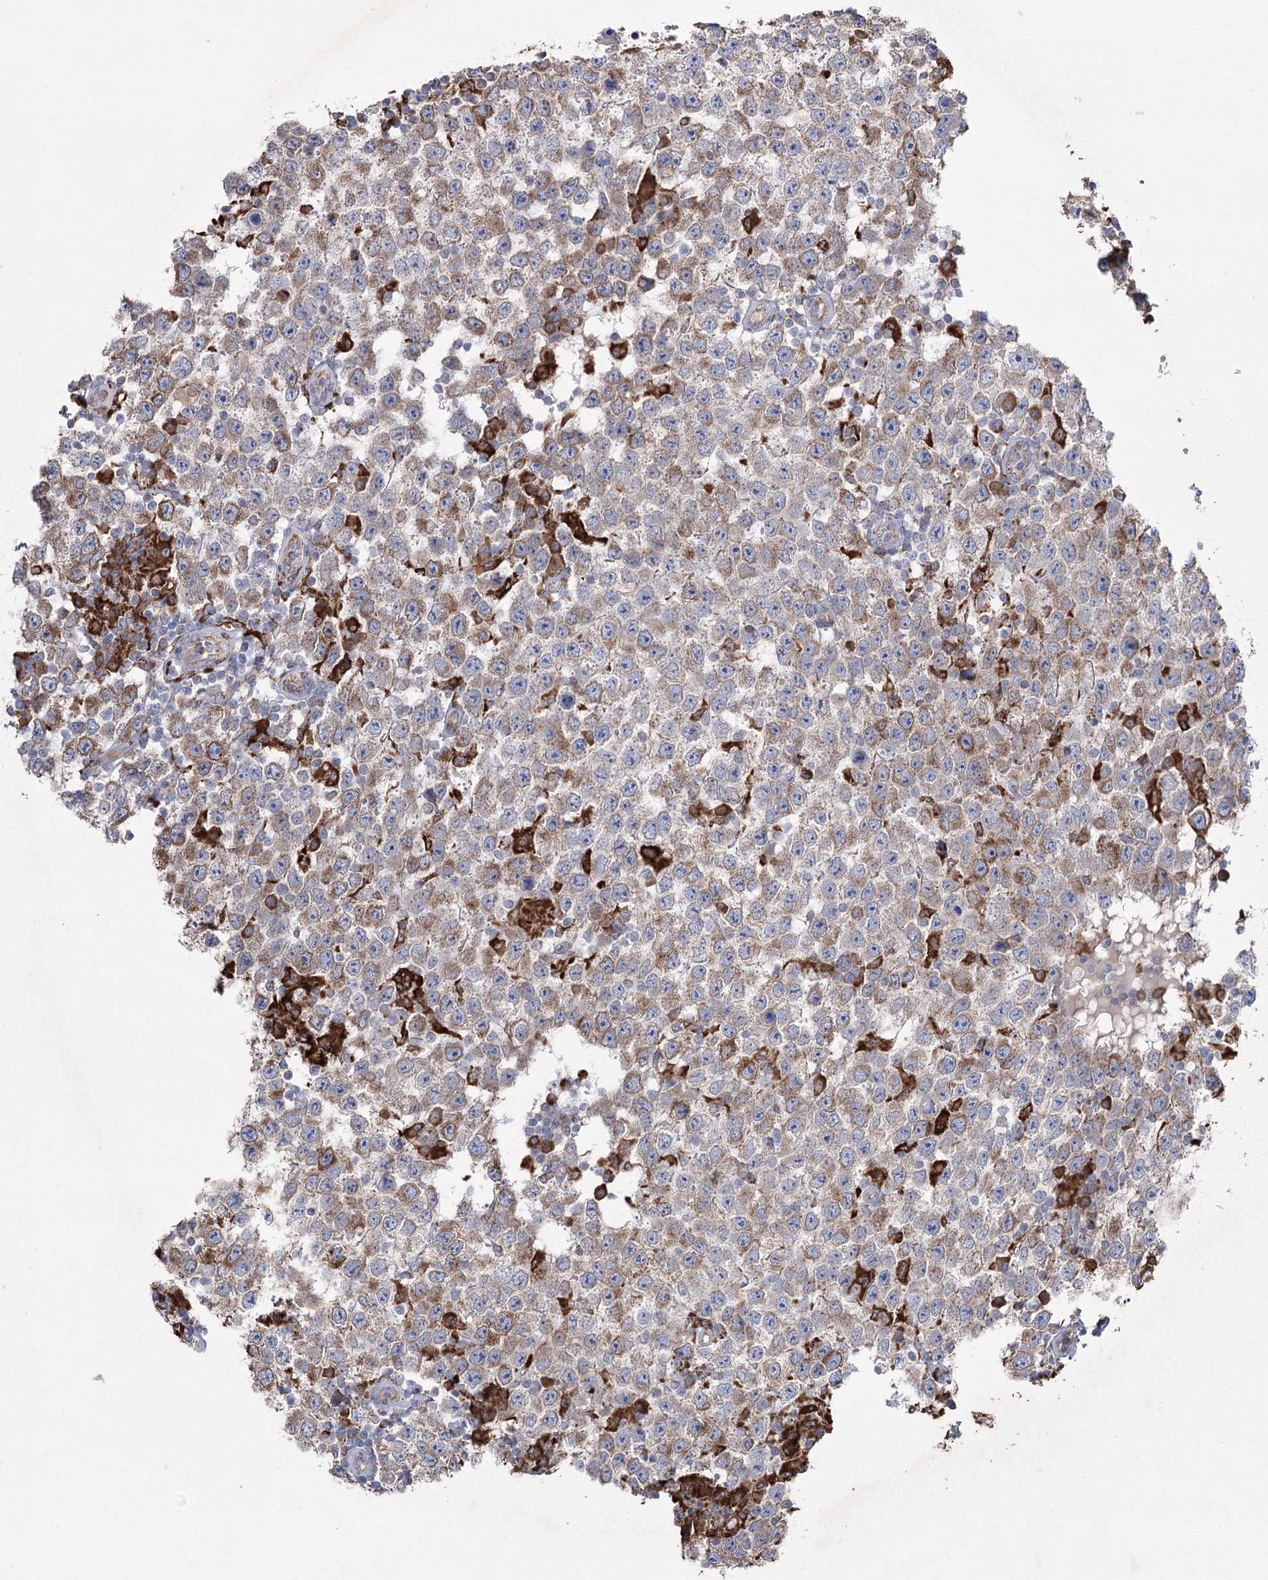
{"staining": {"intensity": "moderate", "quantity": "25%-75%", "location": "cytoplasmic/membranous"}, "tissue": "testis cancer", "cell_type": "Tumor cells", "image_type": "cancer", "snomed": [{"axis": "morphology", "description": "Normal tissue, NOS"}, {"axis": "morphology", "description": "Urothelial carcinoma, High grade"}, {"axis": "morphology", "description": "Seminoma, NOS"}, {"axis": "morphology", "description": "Carcinoma, Embryonal, NOS"}, {"axis": "topography", "description": "Urinary bladder"}, {"axis": "topography", "description": "Testis"}], "caption": "Embryonal carcinoma (testis) stained with immunohistochemistry (IHC) shows moderate cytoplasmic/membranous staining in about 25%-75% of tumor cells.", "gene": "TRIM71", "patient": {"sex": "male", "age": 41}}